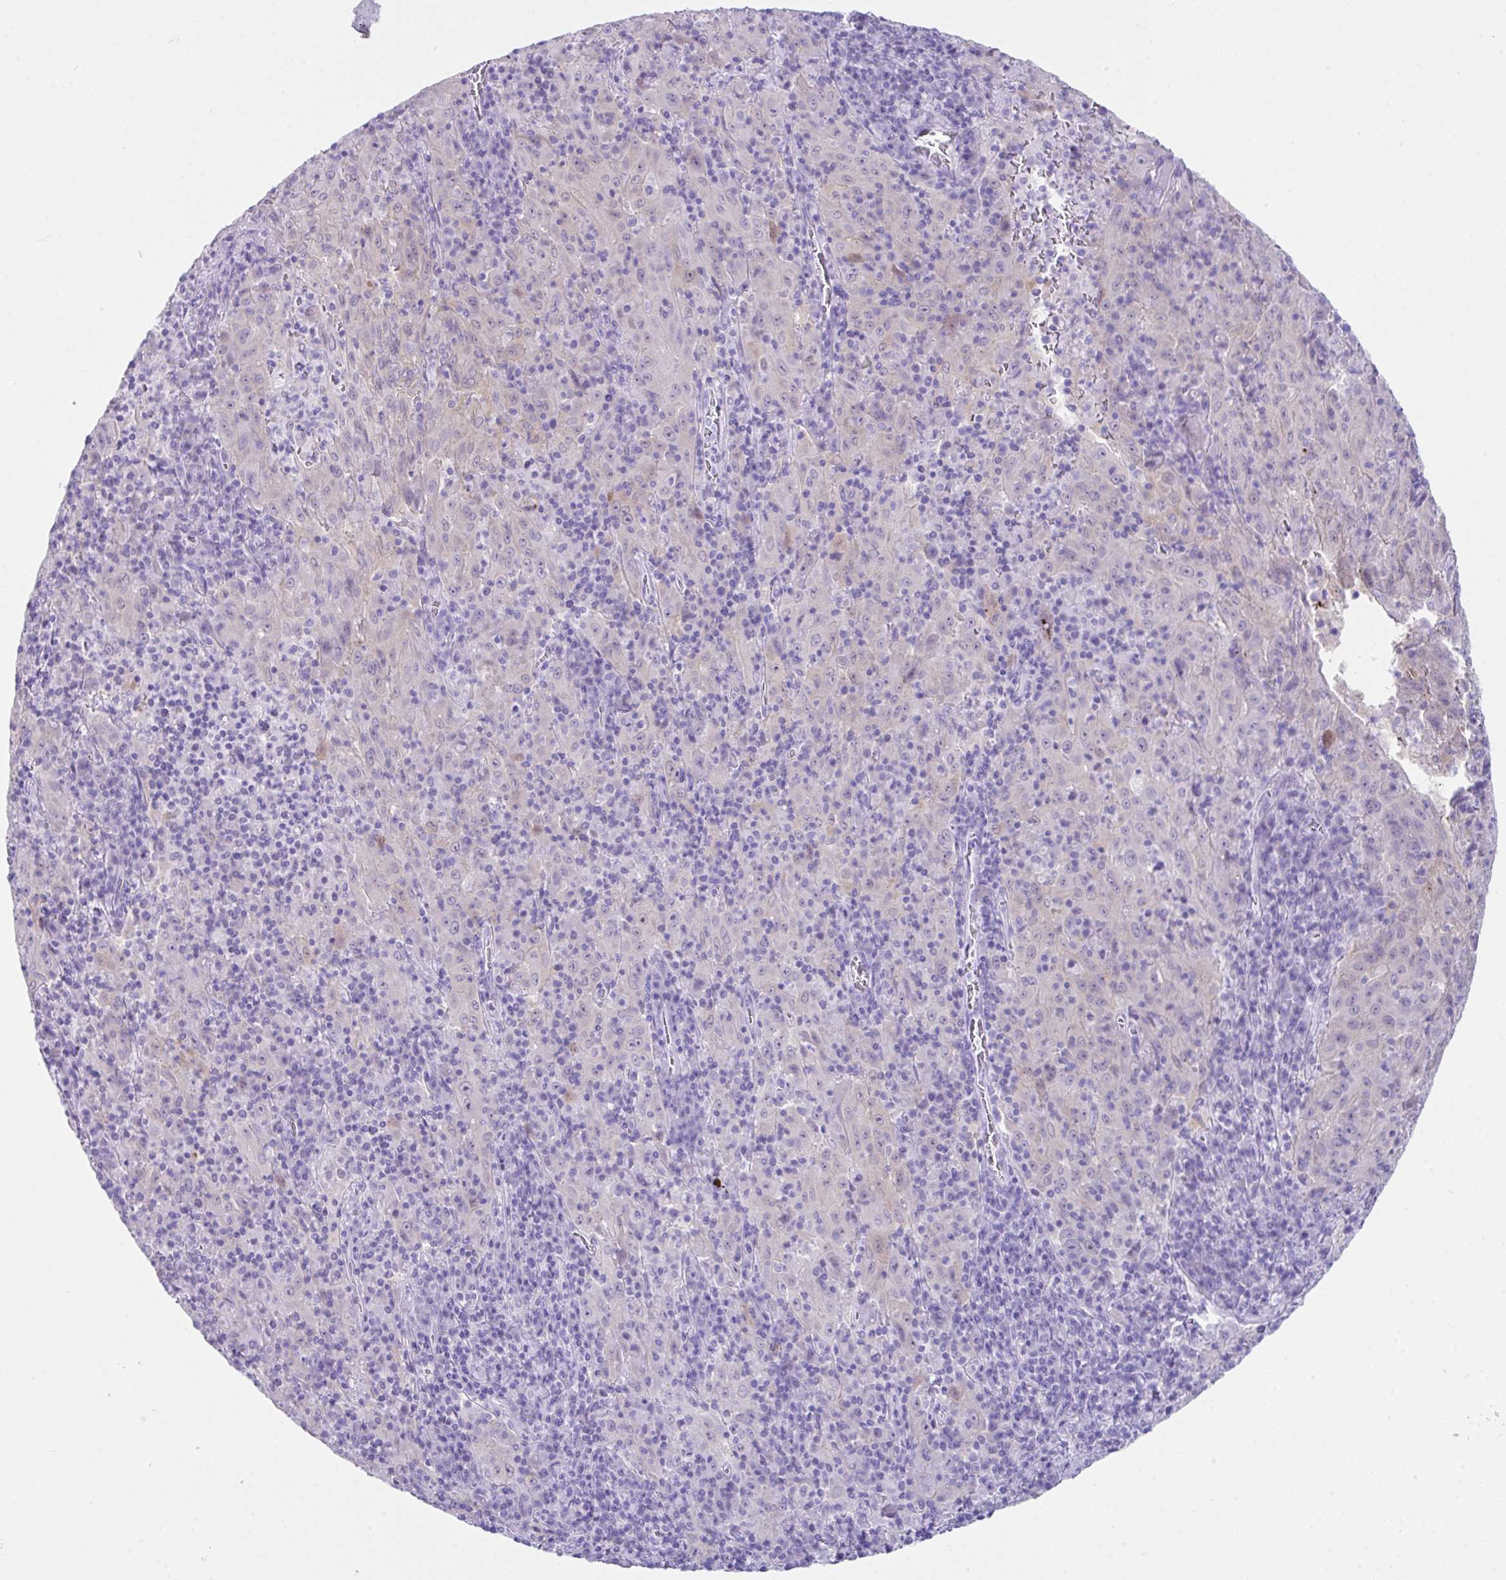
{"staining": {"intensity": "negative", "quantity": "none", "location": "none"}, "tissue": "pancreatic cancer", "cell_type": "Tumor cells", "image_type": "cancer", "snomed": [{"axis": "morphology", "description": "Adenocarcinoma, NOS"}, {"axis": "topography", "description": "Pancreas"}], "caption": "DAB (3,3'-diaminobenzidine) immunohistochemical staining of pancreatic cancer shows no significant expression in tumor cells. Nuclei are stained in blue.", "gene": "LGALS4", "patient": {"sex": "male", "age": 63}}